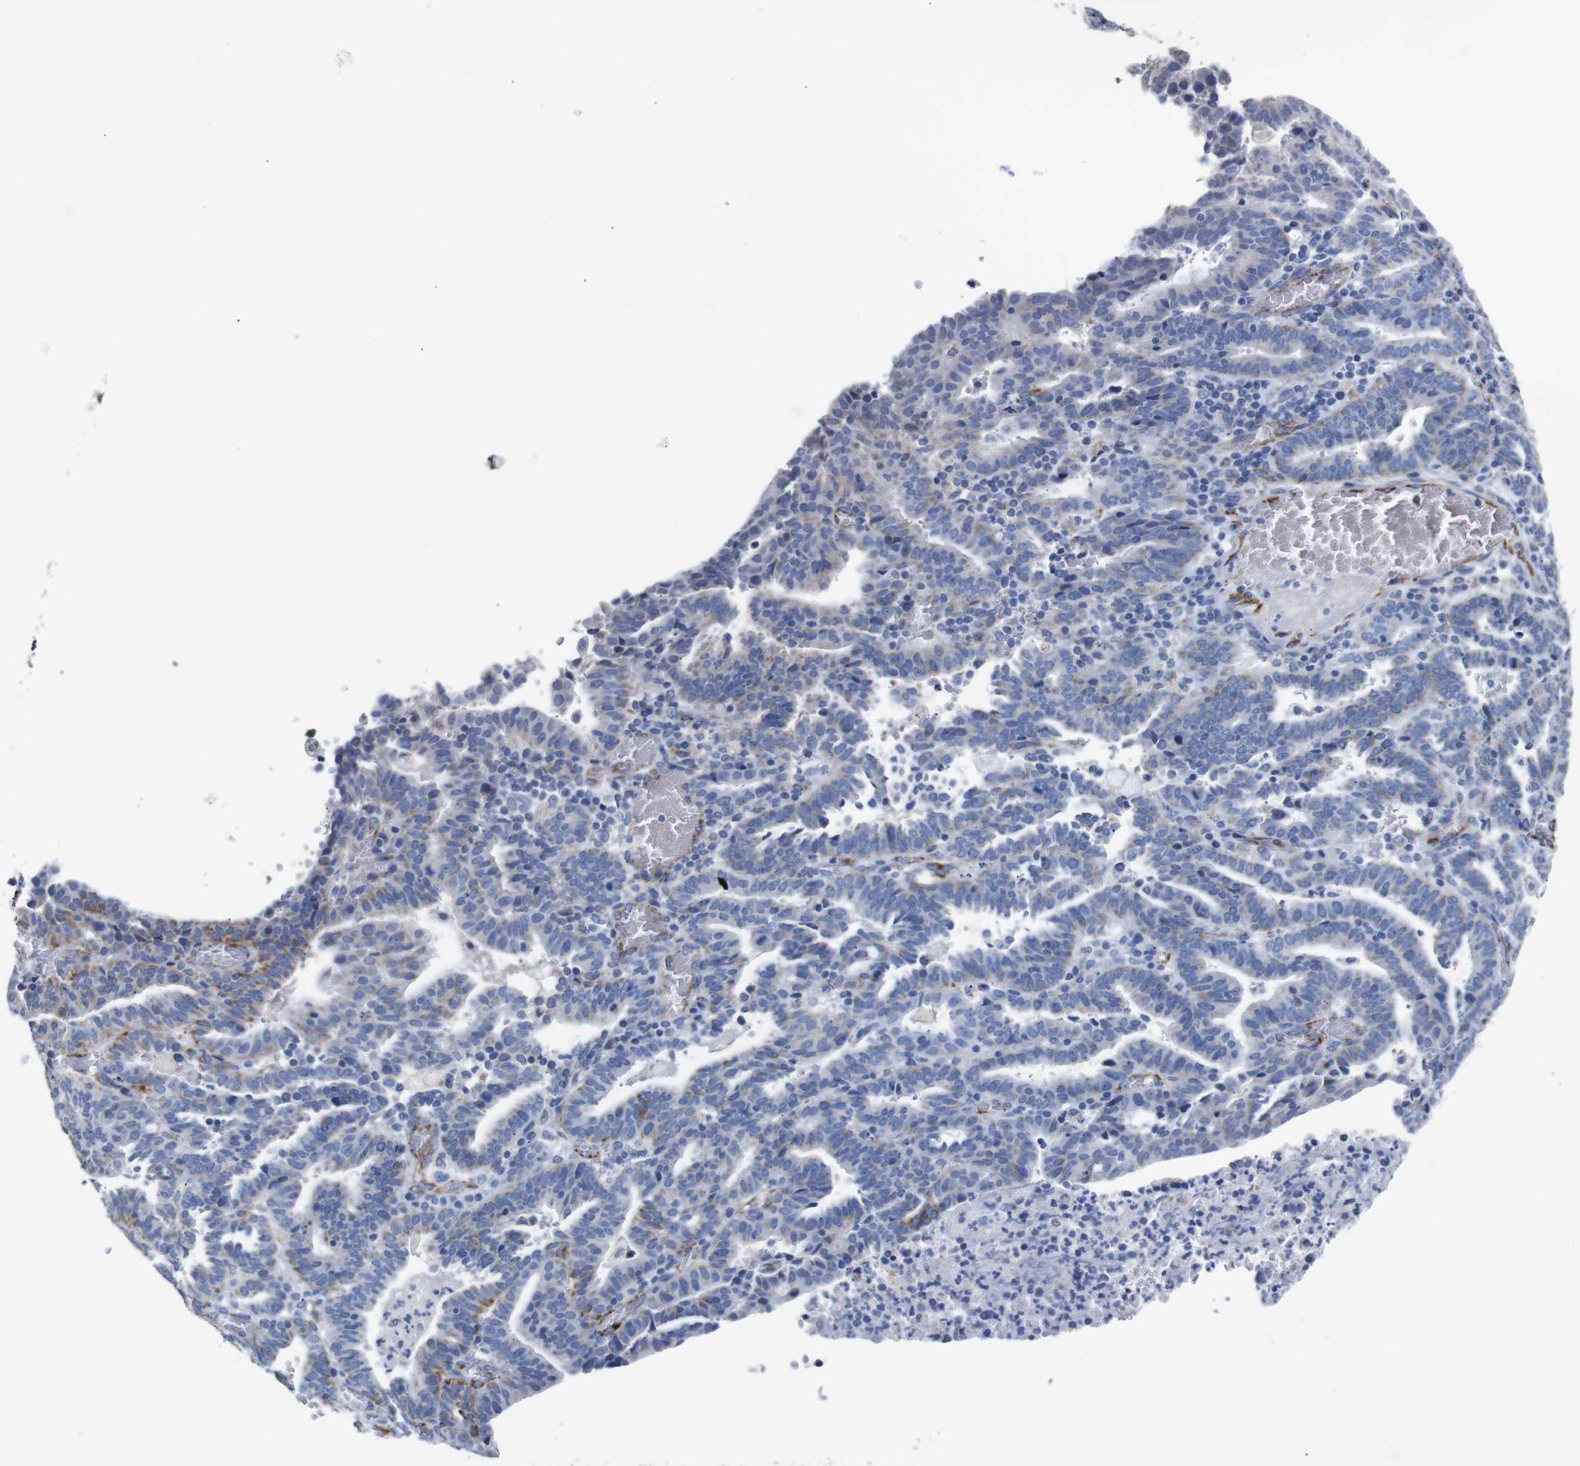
{"staining": {"intensity": "strong", "quantity": "<25%", "location": "cytoplasmic/membranous"}, "tissue": "endometrial cancer", "cell_type": "Tumor cells", "image_type": "cancer", "snomed": [{"axis": "morphology", "description": "Adenocarcinoma, NOS"}, {"axis": "topography", "description": "Uterus"}], "caption": "Brown immunohistochemical staining in human endometrial adenocarcinoma demonstrates strong cytoplasmic/membranous staining in approximately <25% of tumor cells.", "gene": "MAOA", "patient": {"sex": "female", "age": 83}}